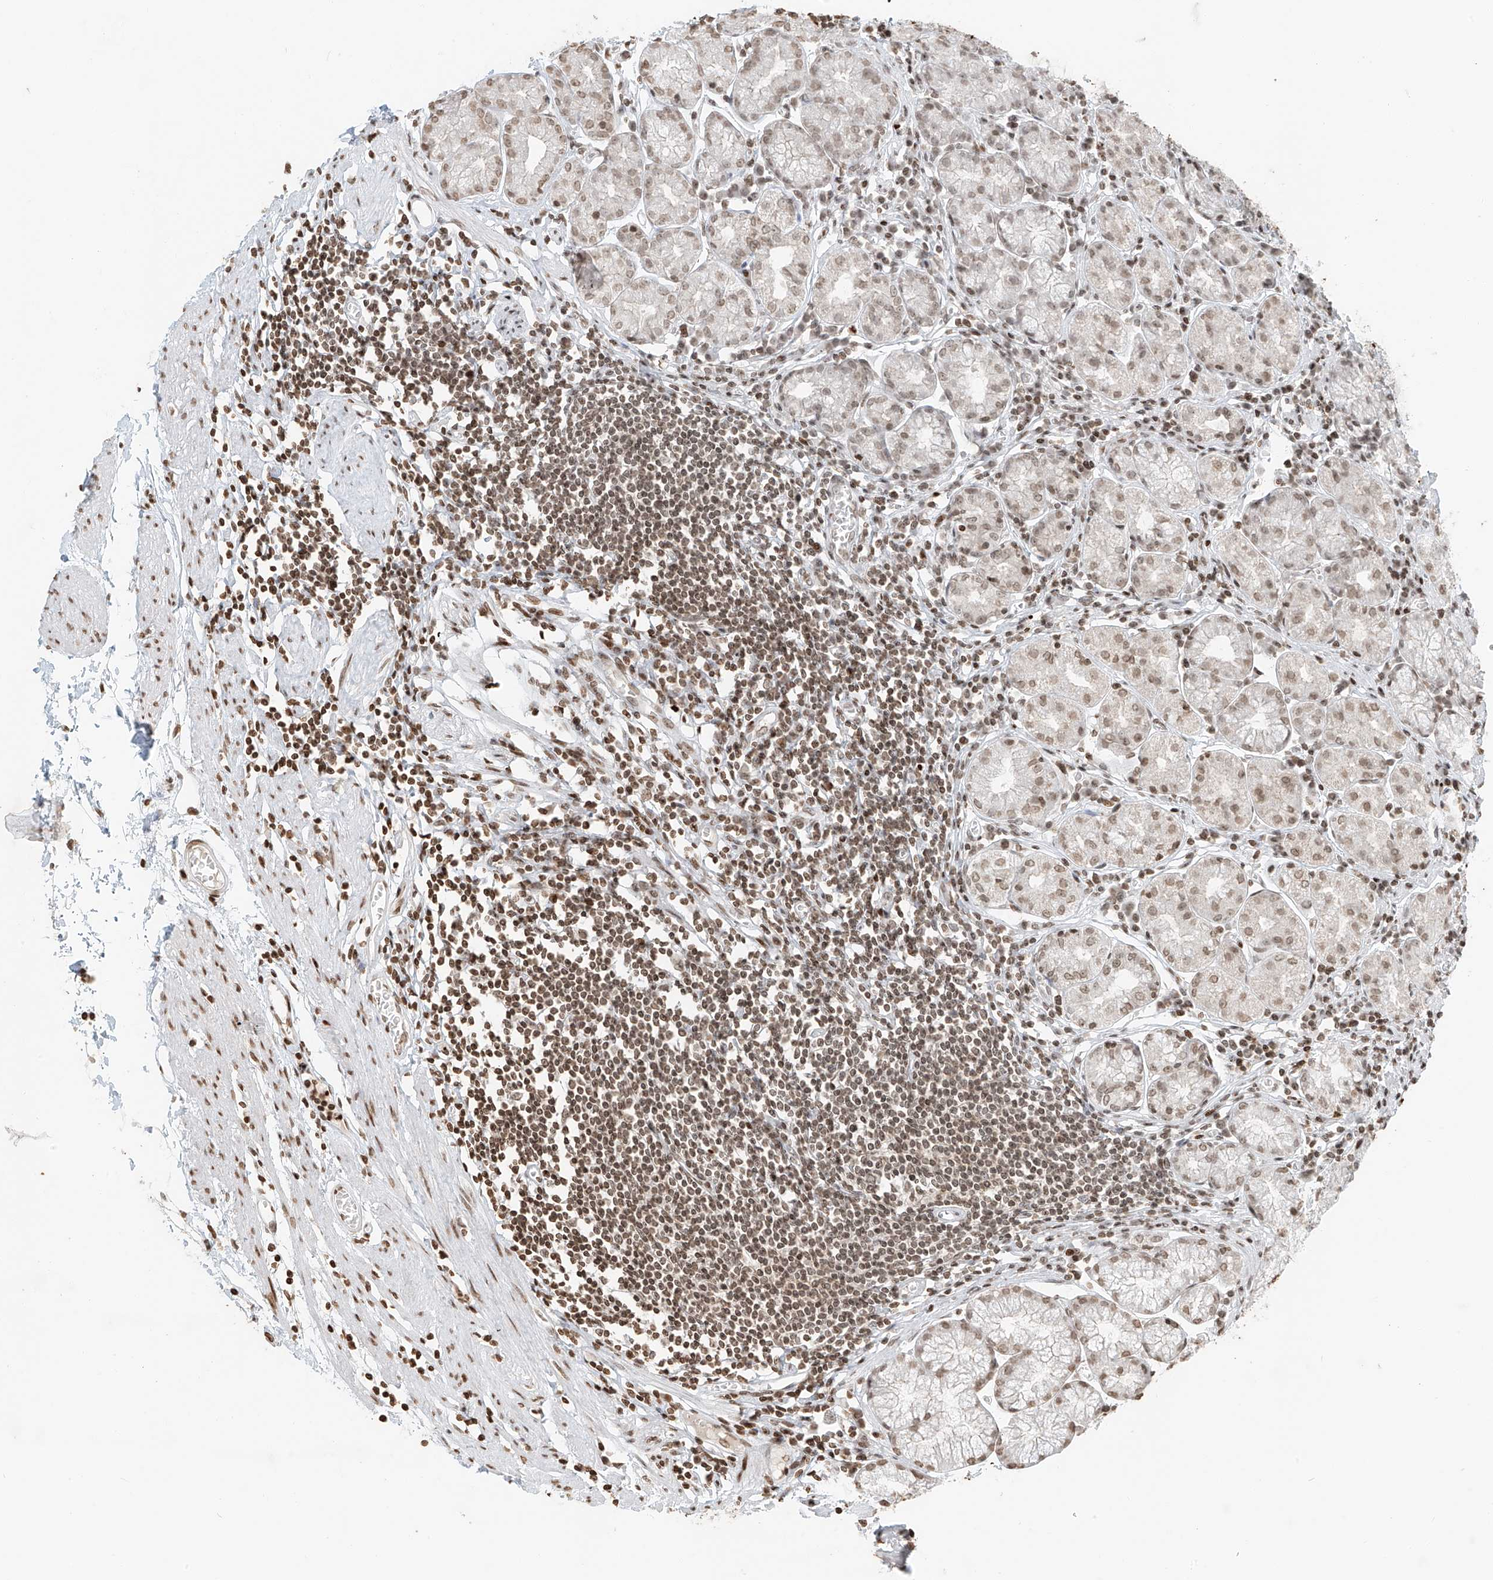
{"staining": {"intensity": "moderate", "quantity": ">75%", "location": "nuclear"}, "tissue": "stomach", "cell_type": "Glandular cells", "image_type": "normal", "snomed": [{"axis": "morphology", "description": "Normal tissue, NOS"}, {"axis": "topography", "description": "Stomach"}], "caption": "Moderate nuclear protein staining is appreciated in about >75% of glandular cells in stomach. (DAB (3,3'-diaminobenzidine) IHC, brown staining for protein, blue staining for nuclei).", "gene": "C17orf58", "patient": {"sex": "male", "age": 55}}